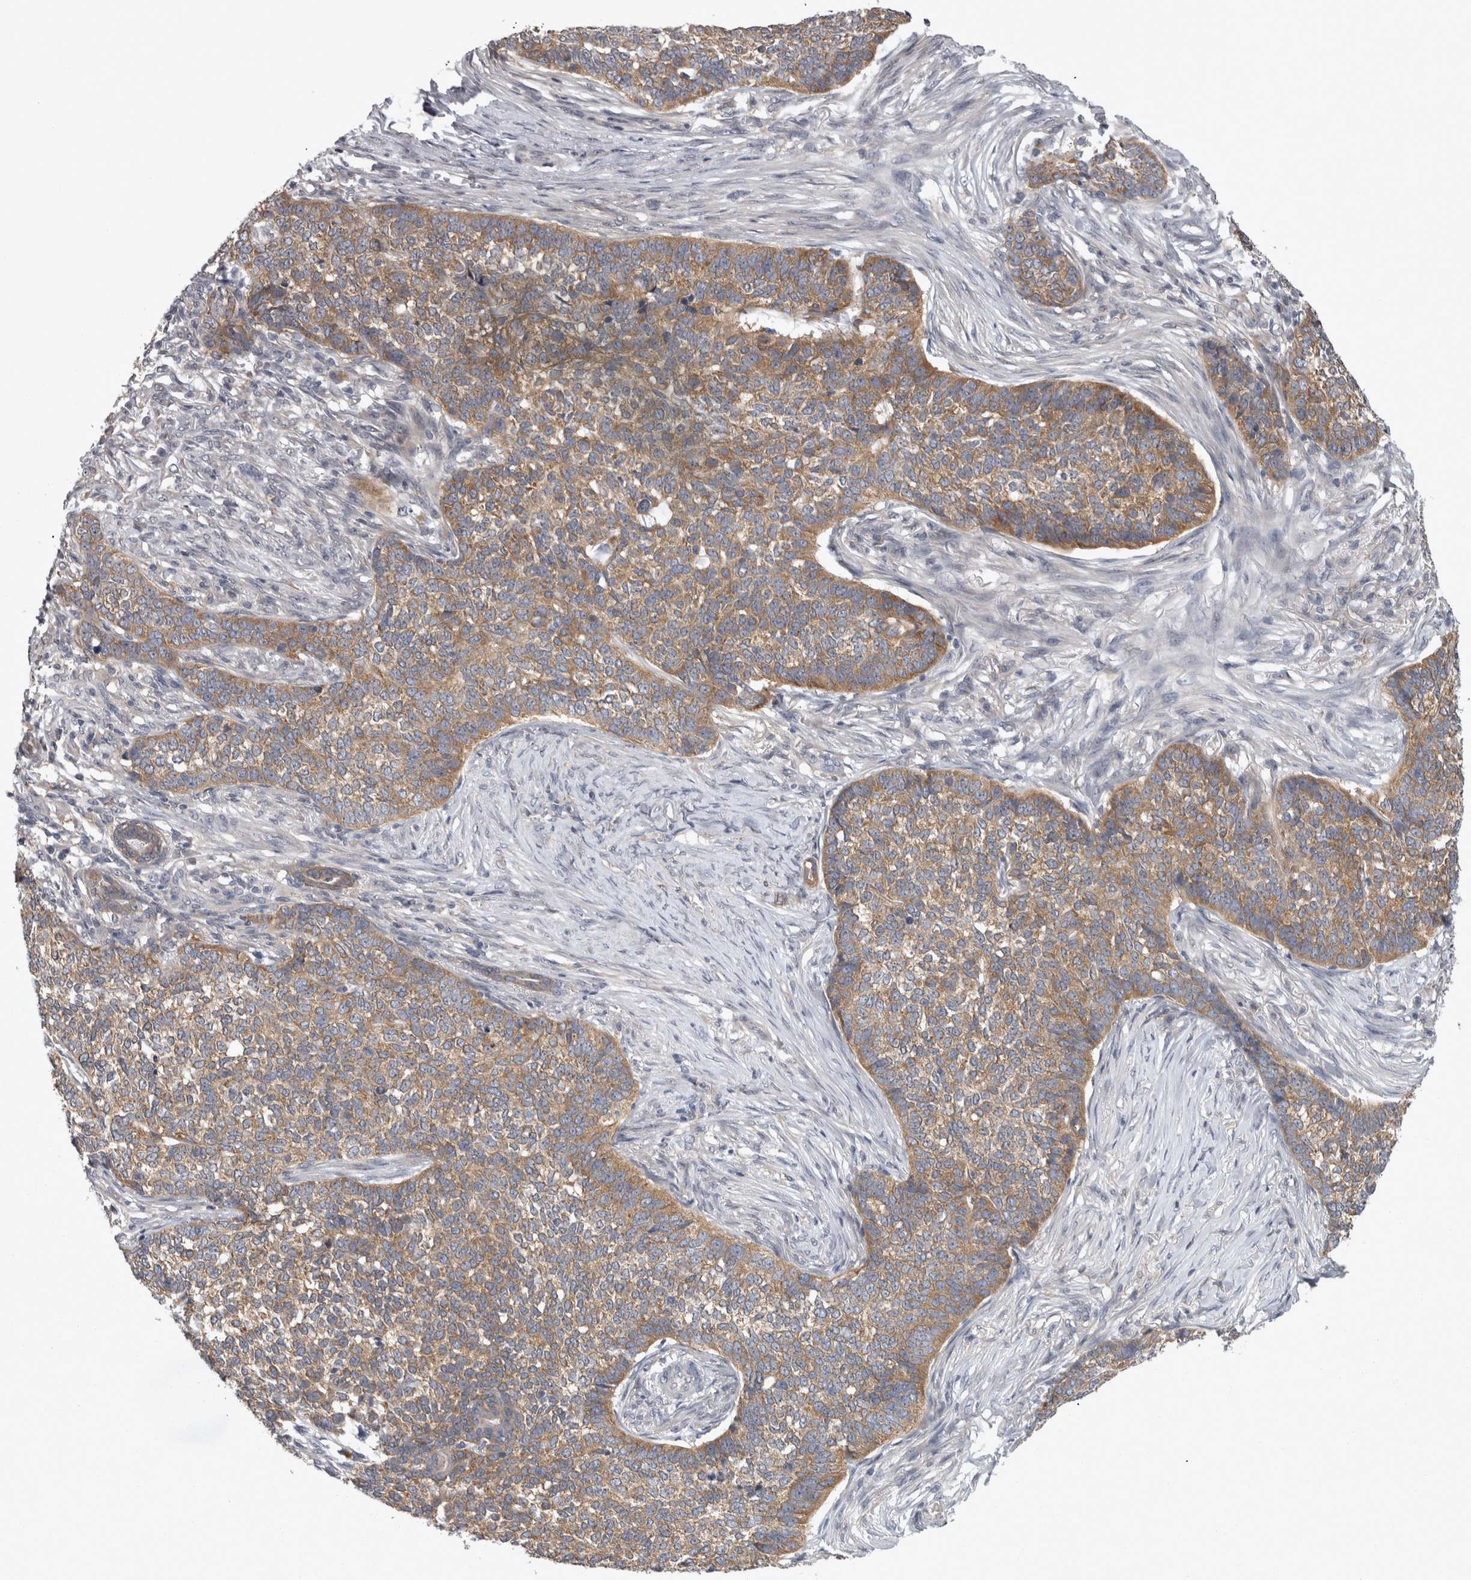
{"staining": {"intensity": "moderate", "quantity": ">75%", "location": "cytoplasmic/membranous"}, "tissue": "skin cancer", "cell_type": "Tumor cells", "image_type": "cancer", "snomed": [{"axis": "morphology", "description": "Basal cell carcinoma"}, {"axis": "topography", "description": "Skin"}], "caption": "High-power microscopy captured an immunohistochemistry (IHC) histopathology image of skin cancer, revealing moderate cytoplasmic/membranous staining in about >75% of tumor cells. Using DAB (3,3'-diaminobenzidine) (brown) and hematoxylin (blue) stains, captured at high magnification using brightfield microscopy.", "gene": "PRKCI", "patient": {"sex": "male", "age": 85}}